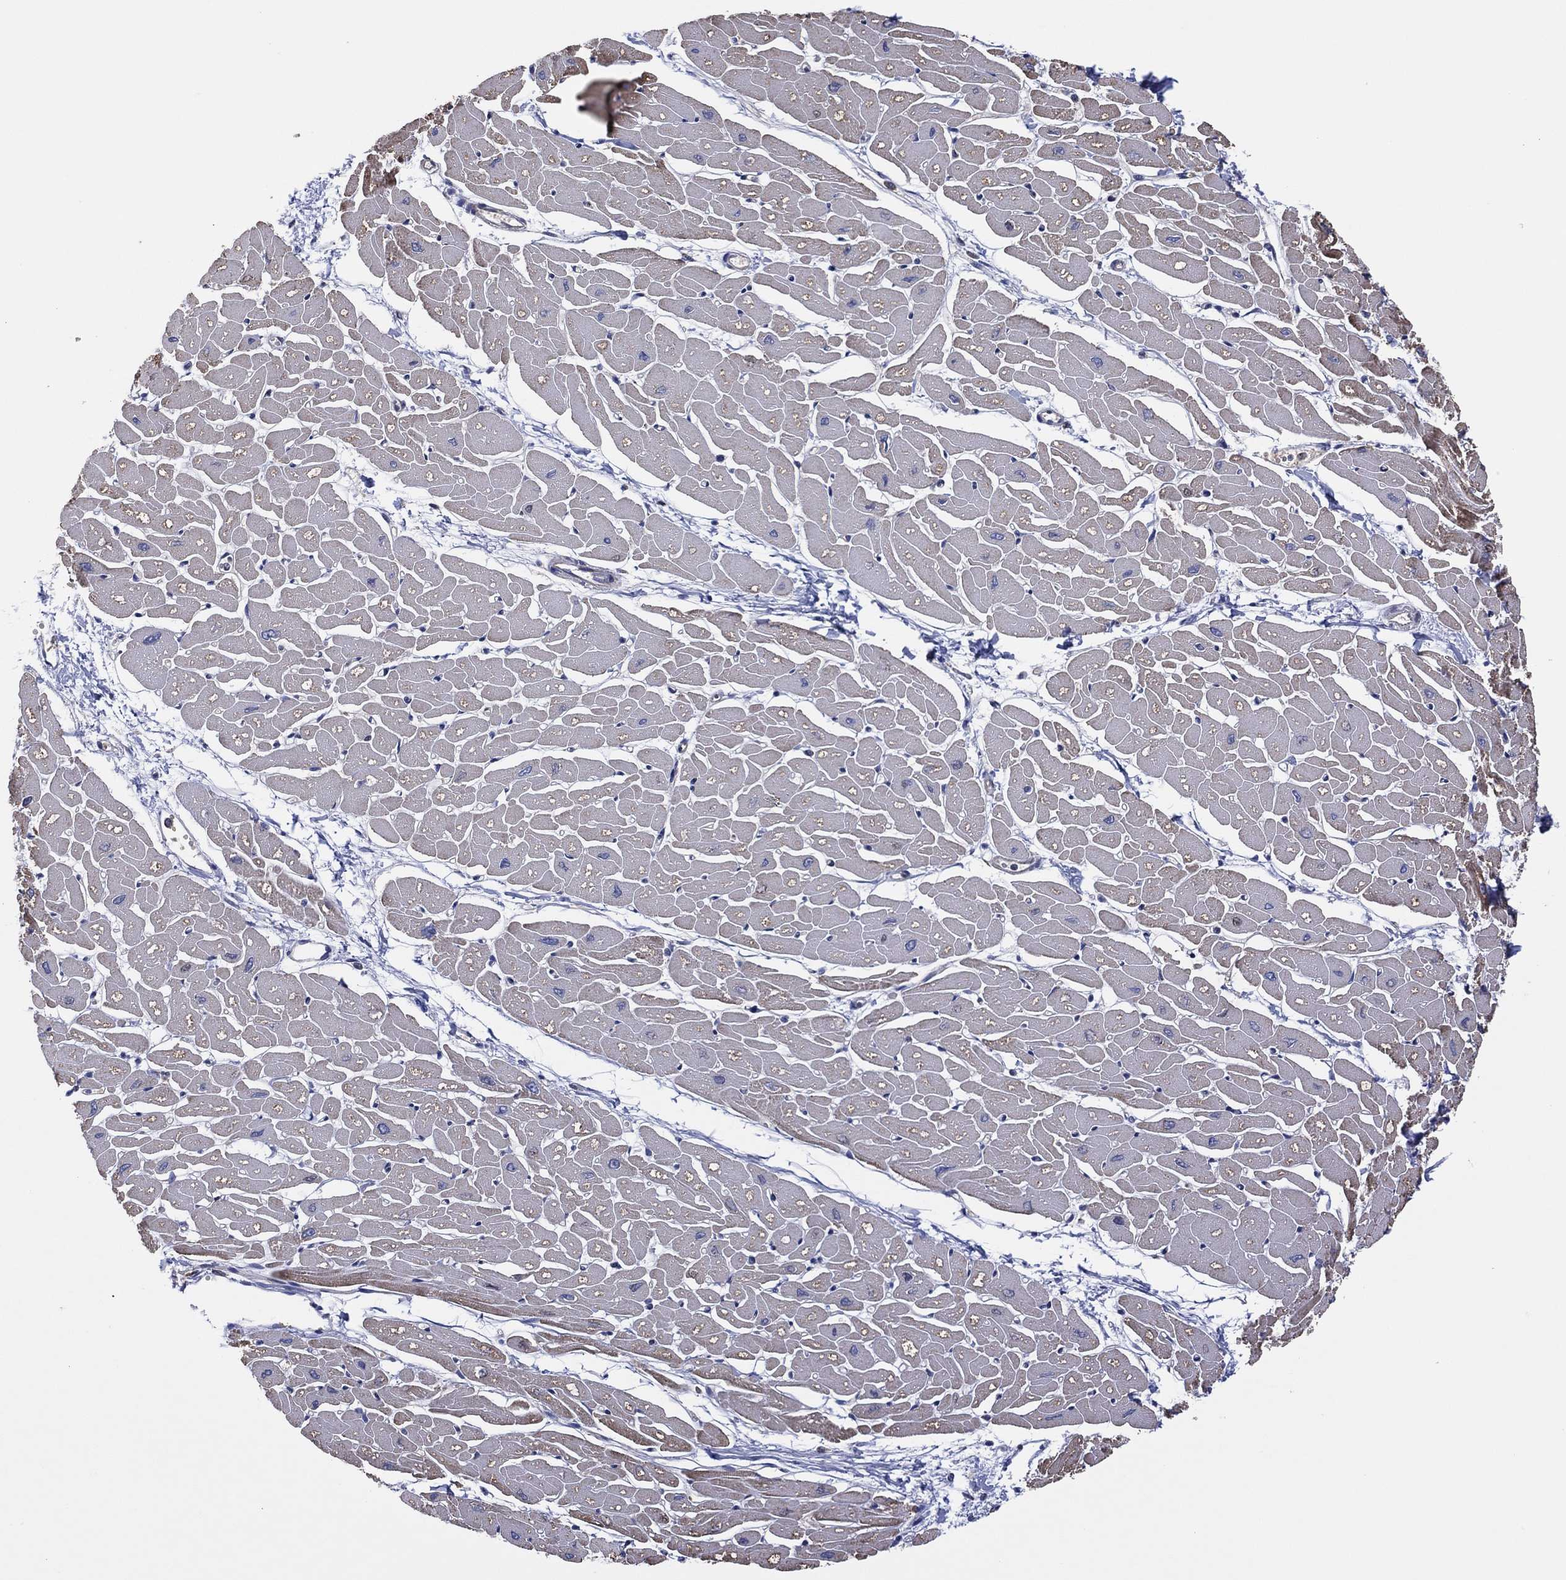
{"staining": {"intensity": "weak", "quantity": "<25%", "location": "cytoplasmic/membranous"}, "tissue": "heart muscle", "cell_type": "Cardiomyocytes", "image_type": "normal", "snomed": [{"axis": "morphology", "description": "Normal tissue, NOS"}, {"axis": "topography", "description": "Heart"}], "caption": "An IHC histopathology image of normal heart muscle is shown. There is no staining in cardiomyocytes of heart muscle.", "gene": "PIDD1", "patient": {"sex": "male", "age": 57}}